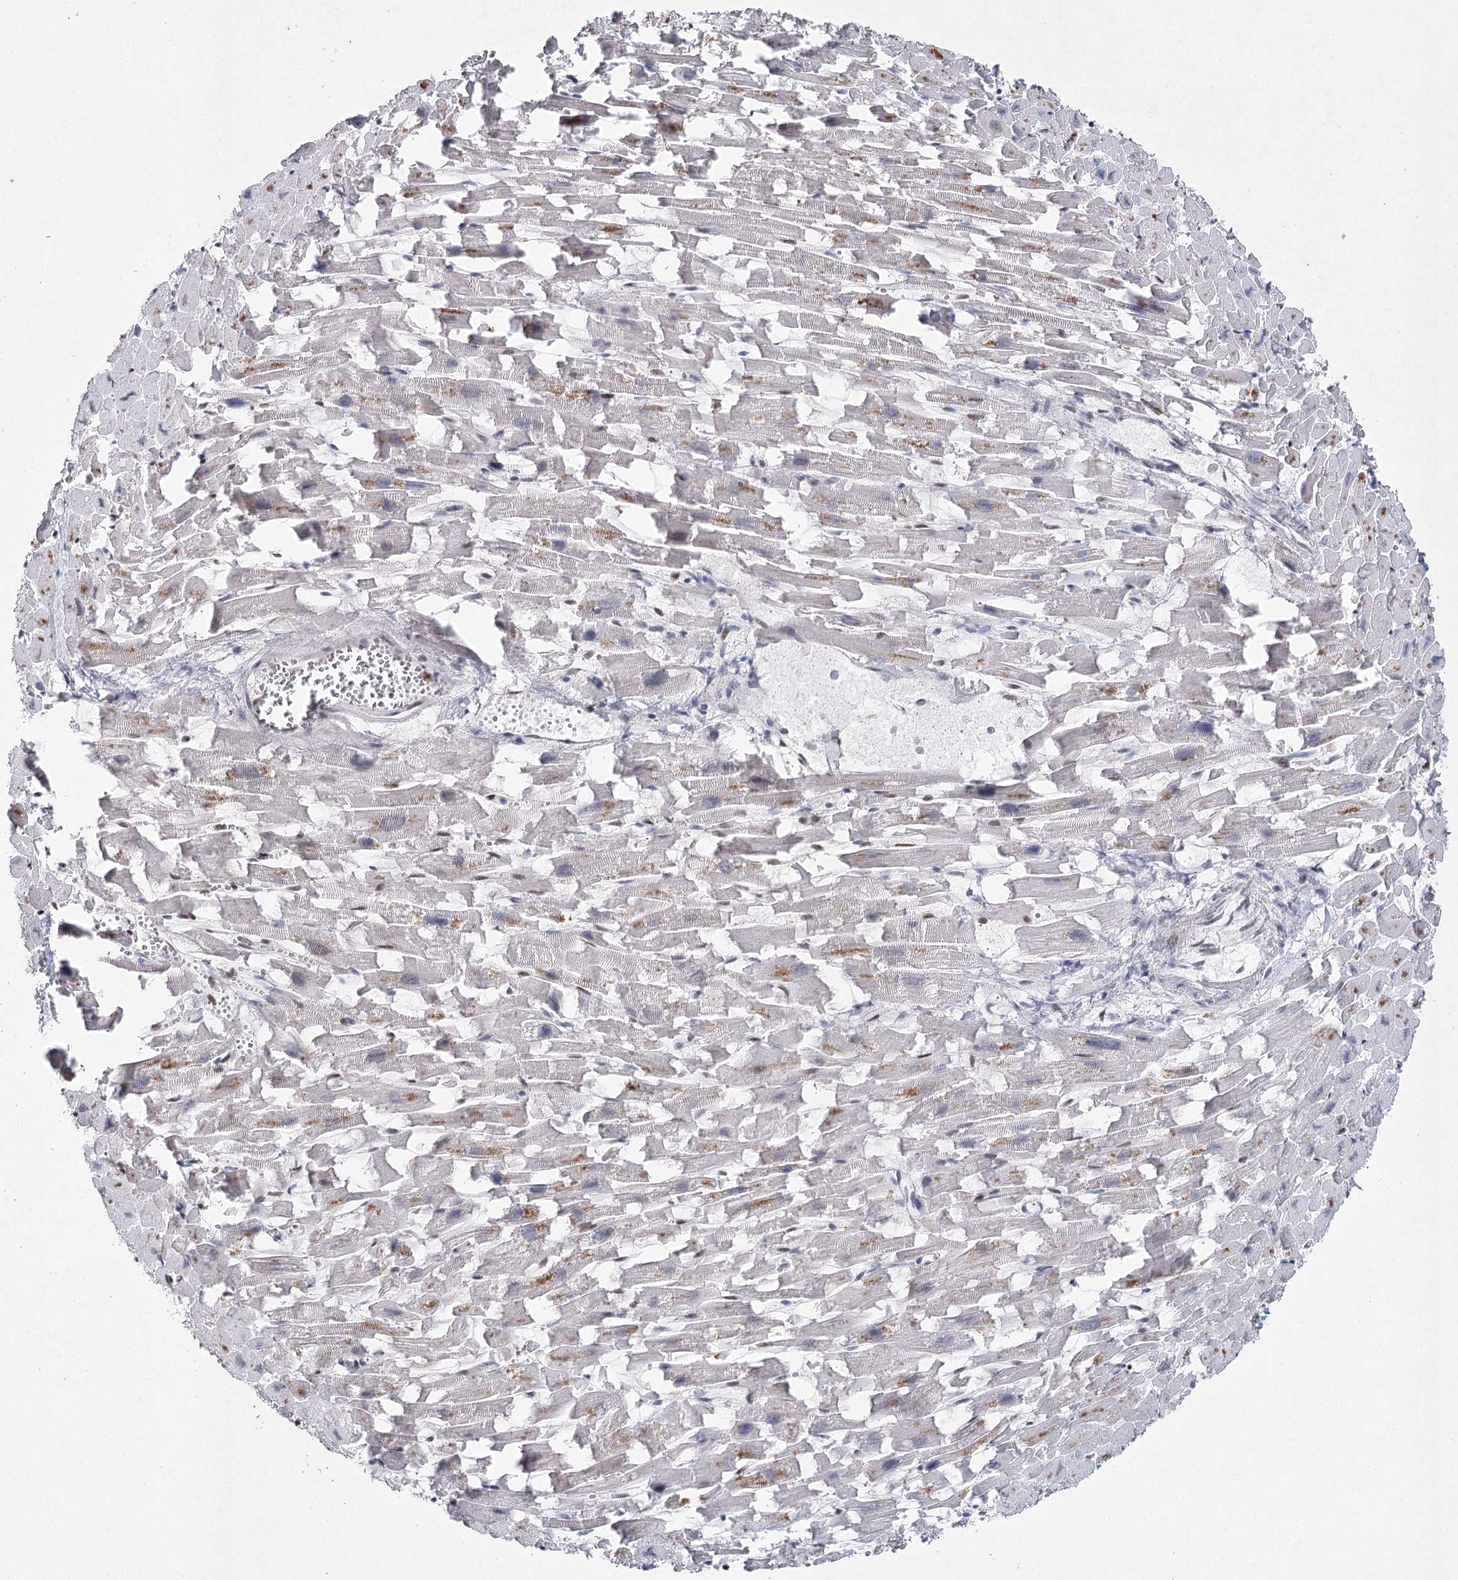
{"staining": {"intensity": "weak", "quantity": "<25%", "location": "cytoplasmic/membranous"}, "tissue": "heart muscle", "cell_type": "Cardiomyocytes", "image_type": "normal", "snomed": [{"axis": "morphology", "description": "Normal tissue, NOS"}, {"axis": "topography", "description": "Heart"}], "caption": "Cardiomyocytes are negative for protein expression in unremarkable human heart muscle. Nuclei are stained in blue.", "gene": "SCAF8", "patient": {"sex": "female", "age": 64}}